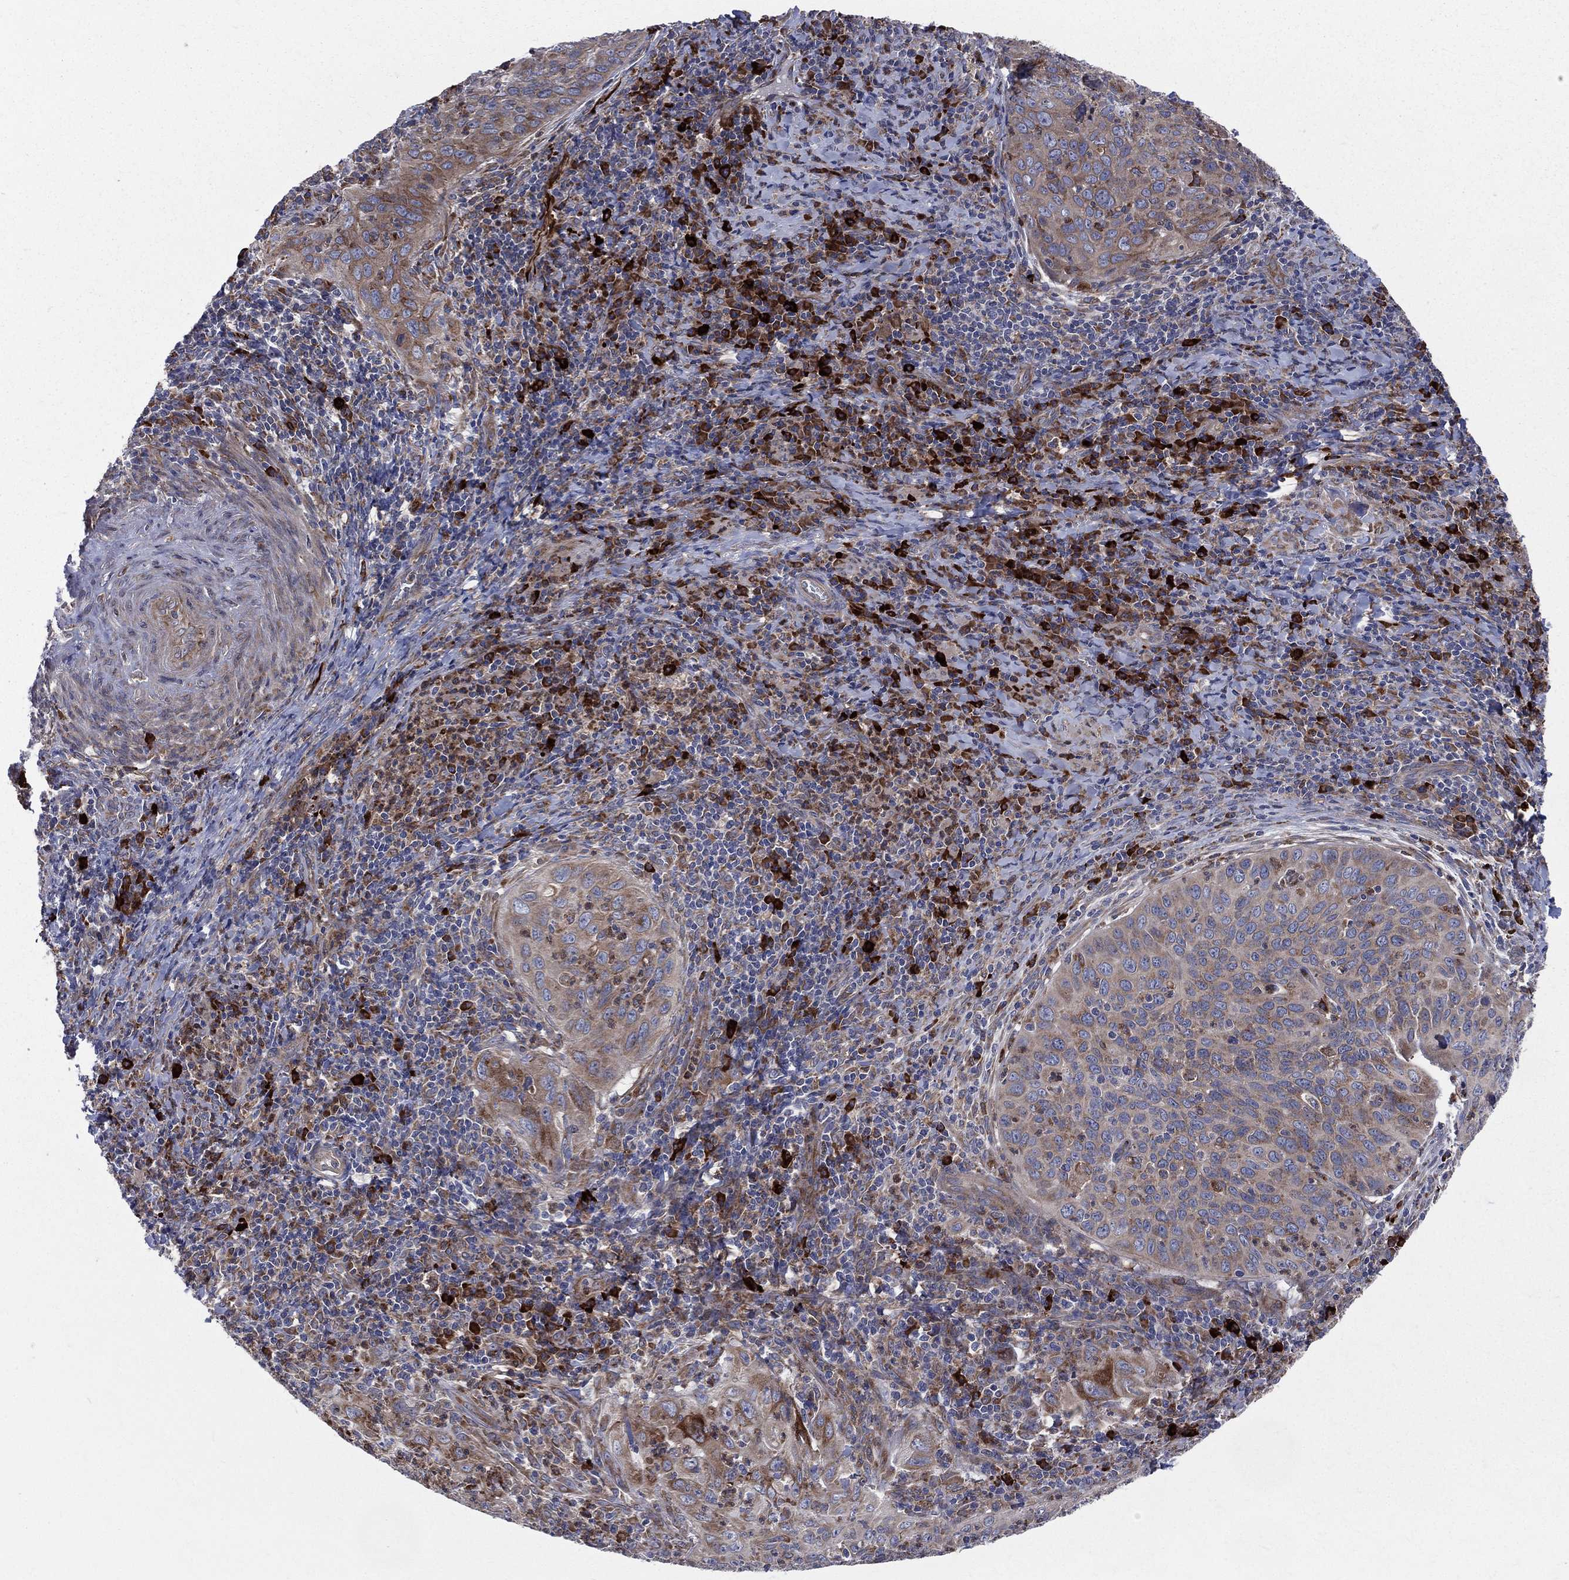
{"staining": {"intensity": "weak", "quantity": ">75%", "location": "cytoplasmic/membranous"}, "tissue": "cervical cancer", "cell_type": "Tumor cells", "image_type": "cancer", "snomed": [{"axis": "morphology", "description": "Squamous cell carcinoma, NOS"}, {"axis": "topography", "description": "Cervix"}], "caption": "IHC staining of squamous cell carcinoma (cervical), which demonstrates low levels of weak cytoplasmic/membranous staining in about >75% of tumor cells indicating weak cytoplasmic/membranous protein positivity. The staining was performed using DAB (brown) for protein detection and nuclei were counterstained in hematoxylin (blue).", "gene": "CCDC159", "patient": {"sex": "female", "age": 26}}